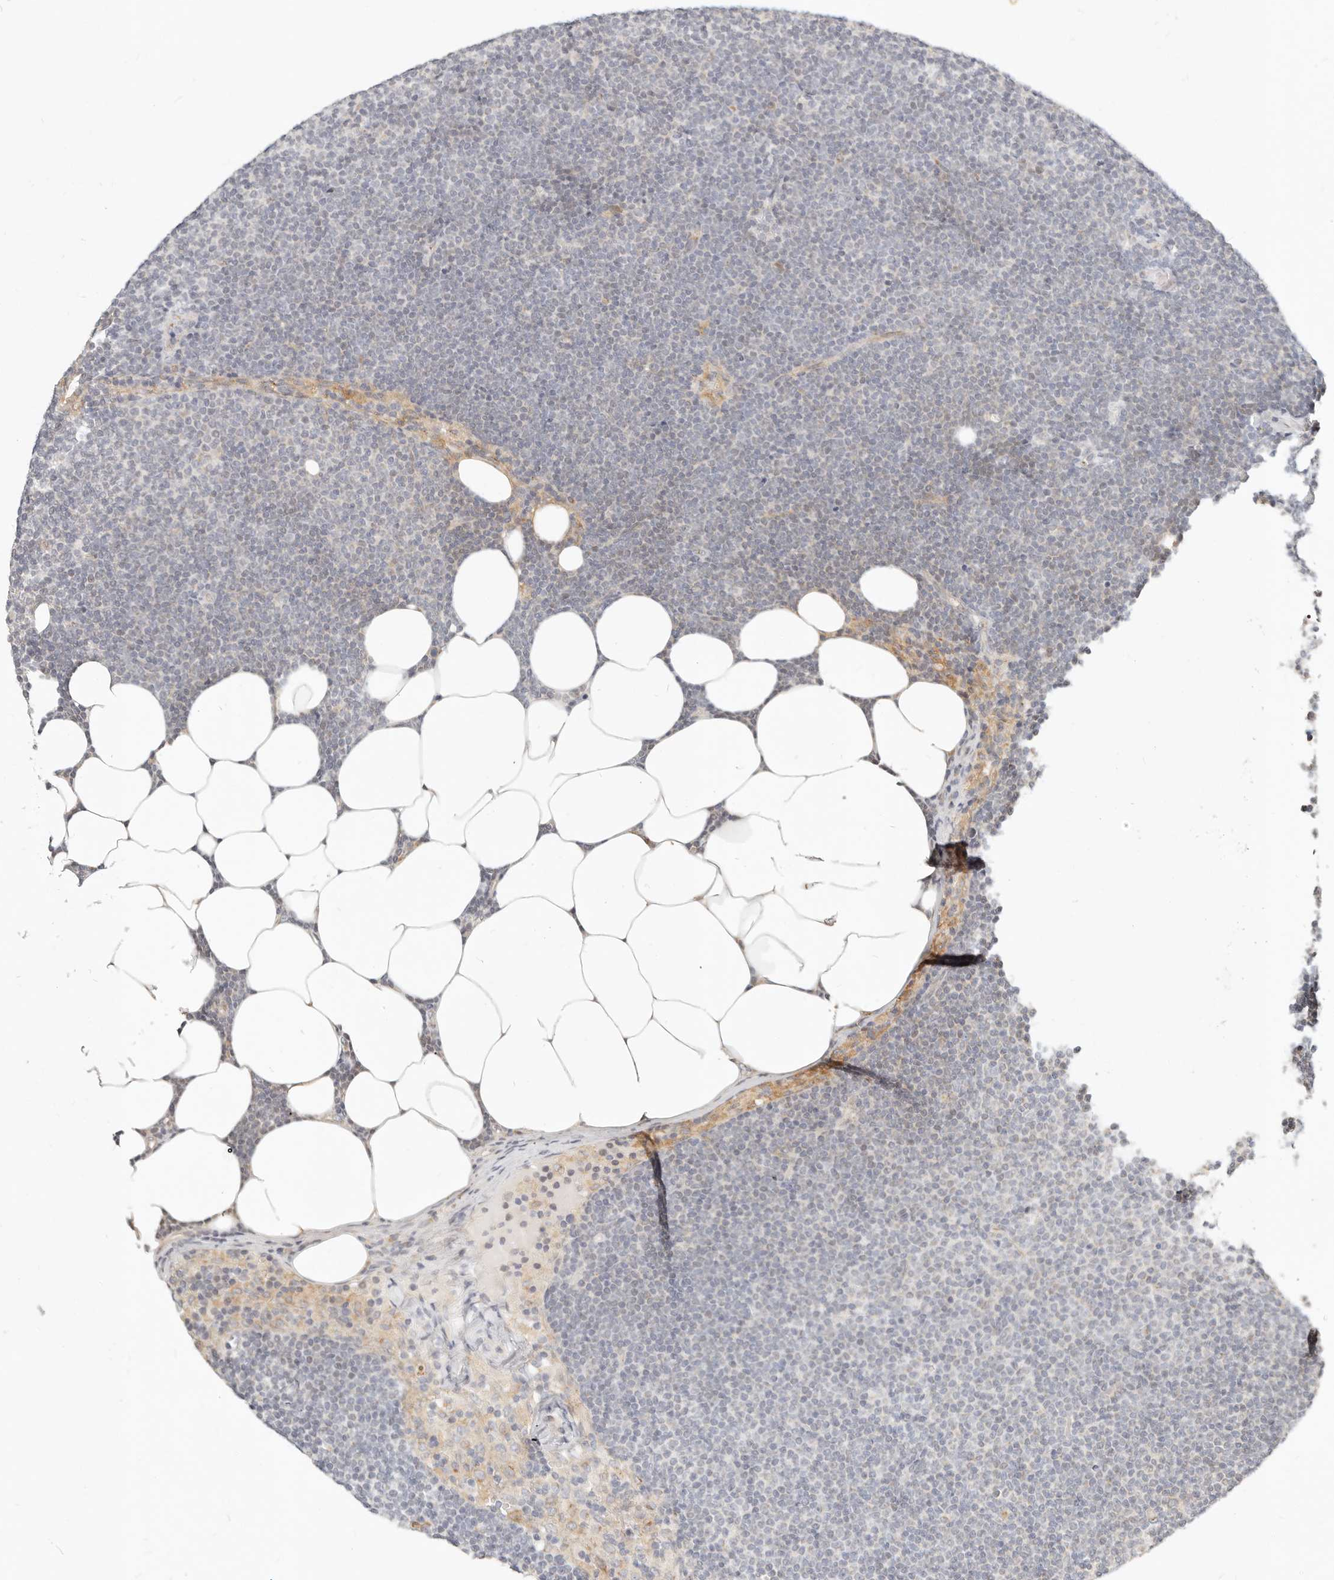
{"staining": {"intensity": "negative", "quantity": "none", "location": "none"}, "tissue": "lymphoma", "cell_type": "Tumor cells", "image_type": "cancer", "snomed": [{"axis": "morphology", "description": "Malignant lymphoma, non-Hodgkin's type, Low grade"}, {"axis": "topography", "description": "Lymph node"}], "caption": "Immunohistochemistry of malignant lymphoma, non-Hodgkin's type (low-grade) exhibits no staining in tumor cells.", "gene": "FAM20B", "patient": {"sex": "female", "age": 53}}